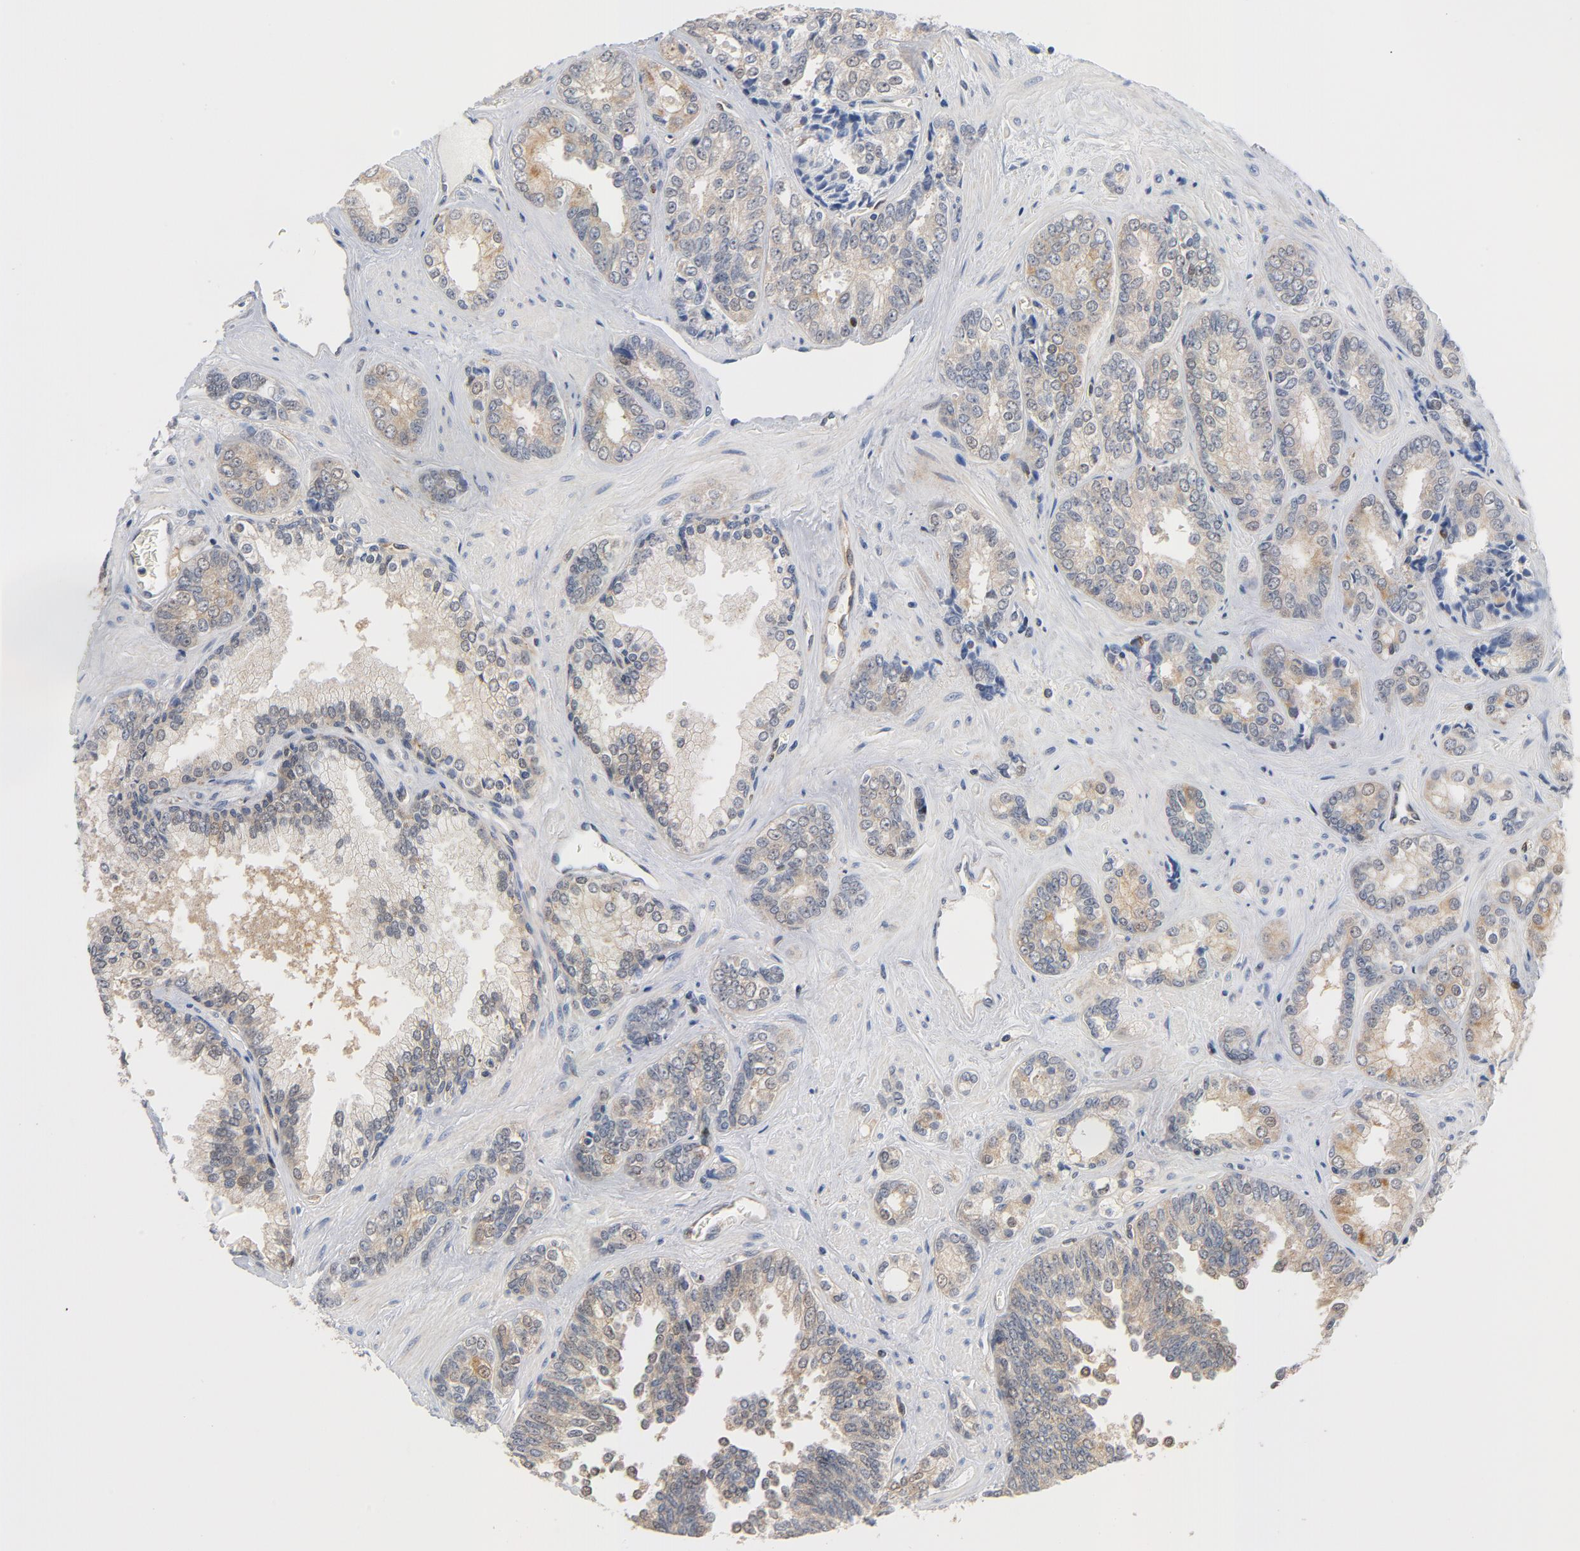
{"staining": {"intensity": "moderate", "quantity": ">75%", "location": "cytoplasmic/membranous"}, "tissue": "prostate cancer", "cell_type": "Tumor cells", "image_type": "cancer", "snomed": [{"axis": "morphology", "description": "Adenocarcinoma, High grade"}, {"axis": "topography", "description": "Prostate"}], "caption": "Prostate cancer stained with a brown dye reveals moderate cytoplasmic/membranous positive expression in about >75% of tumor cells.", "gene": "RAPGEF4", "patient": {"sex": "male", "age": 67}}